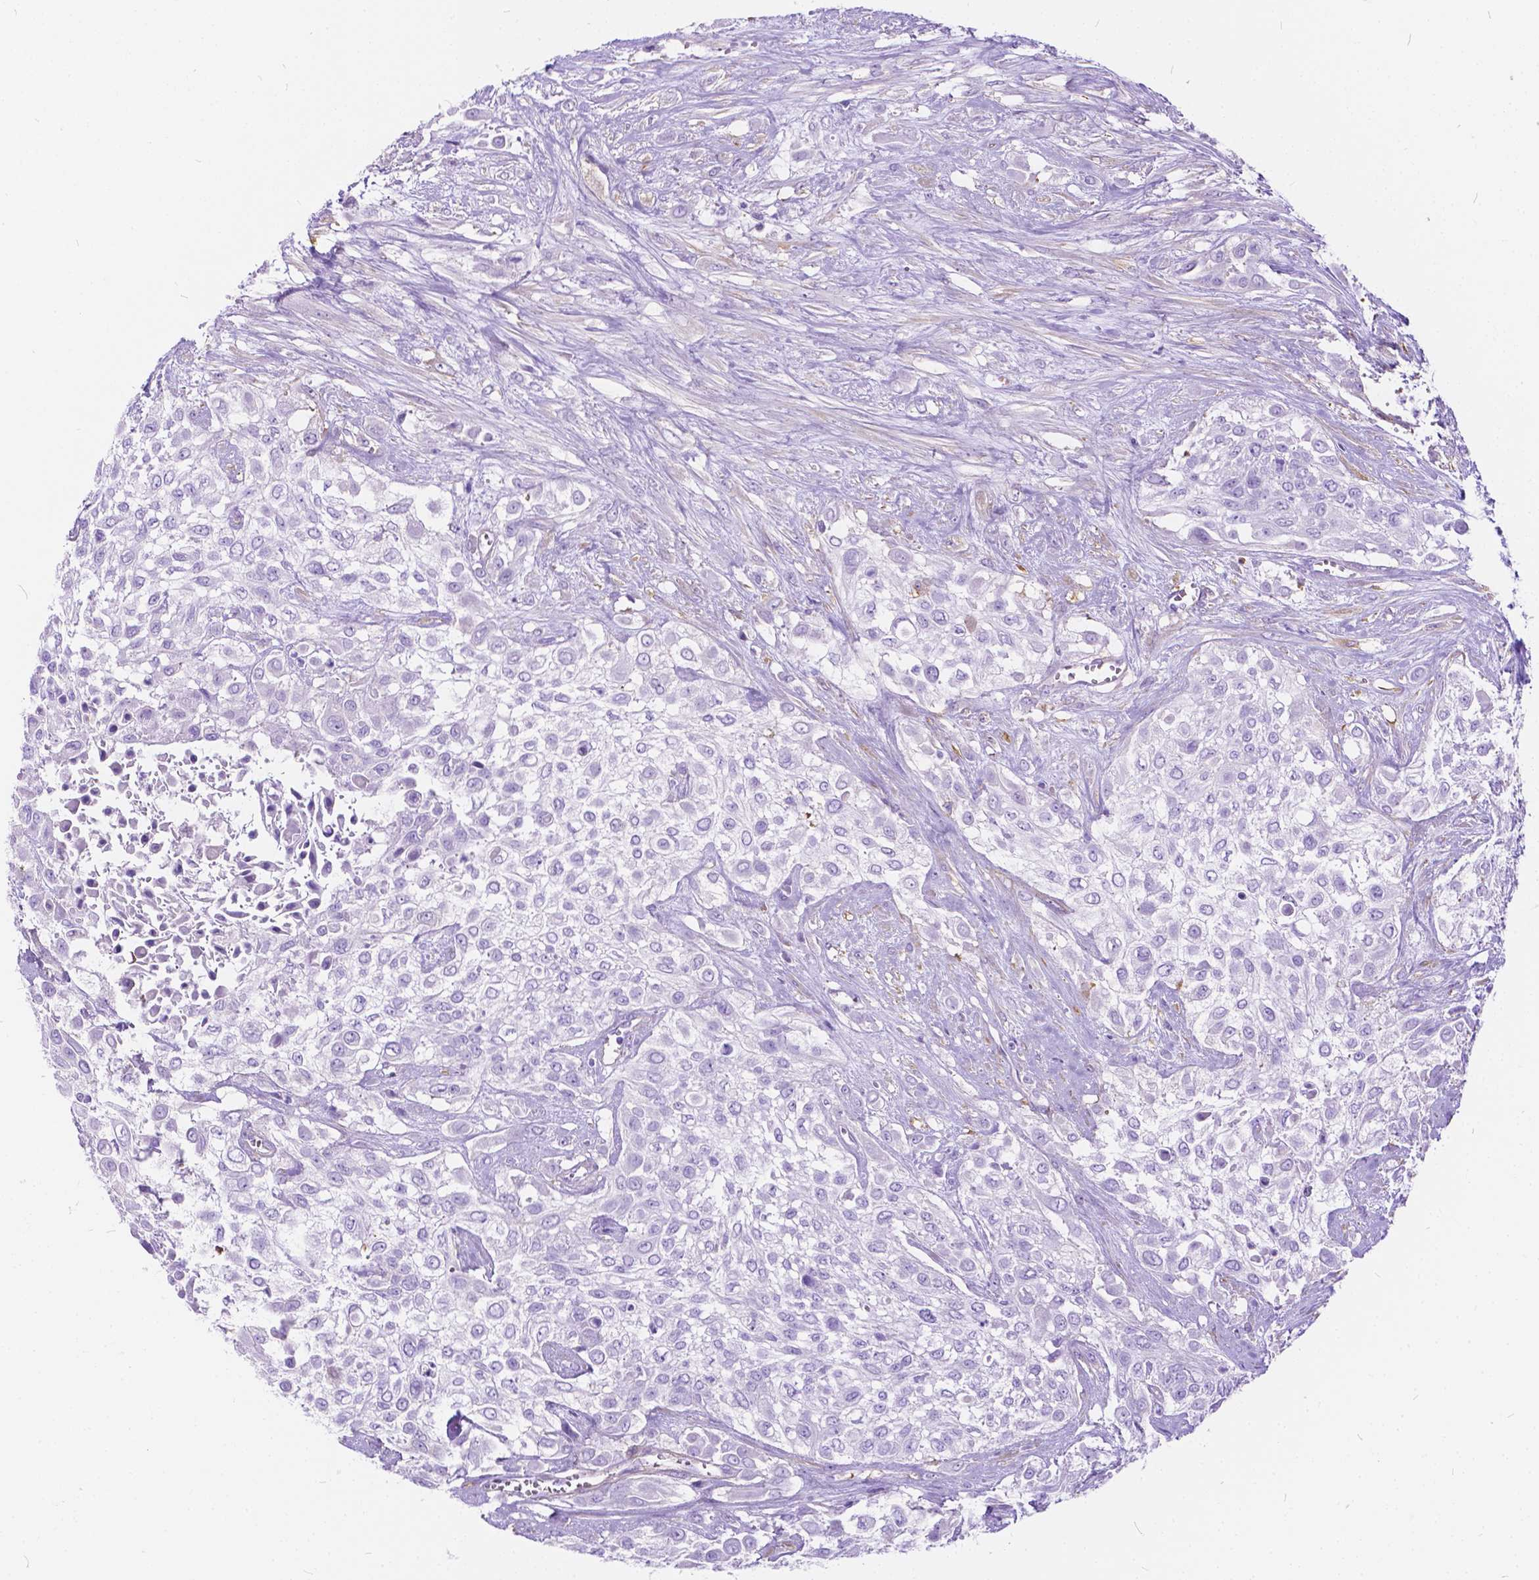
{"staining": {"intensity": "negative", "quantity": "none", "location": "none"}, "tissue": "urothelial cancer", "cell_type": "Tumor cells", "image_type": "cancer", "snomed": [{"axis": "morphology", "description": "Urothelial carcinoma, High grade"}, {"axis": "topography", "description": "Urinary bladder"}], "caption": "Immunohistochemistry (IHC) image of neoplastic tissue: urothelial cancer stained with DAB displays no significant protein staining in tumor cells.", "gene": "CHRM1", "patient": {"sex": "male", "age": 57}}